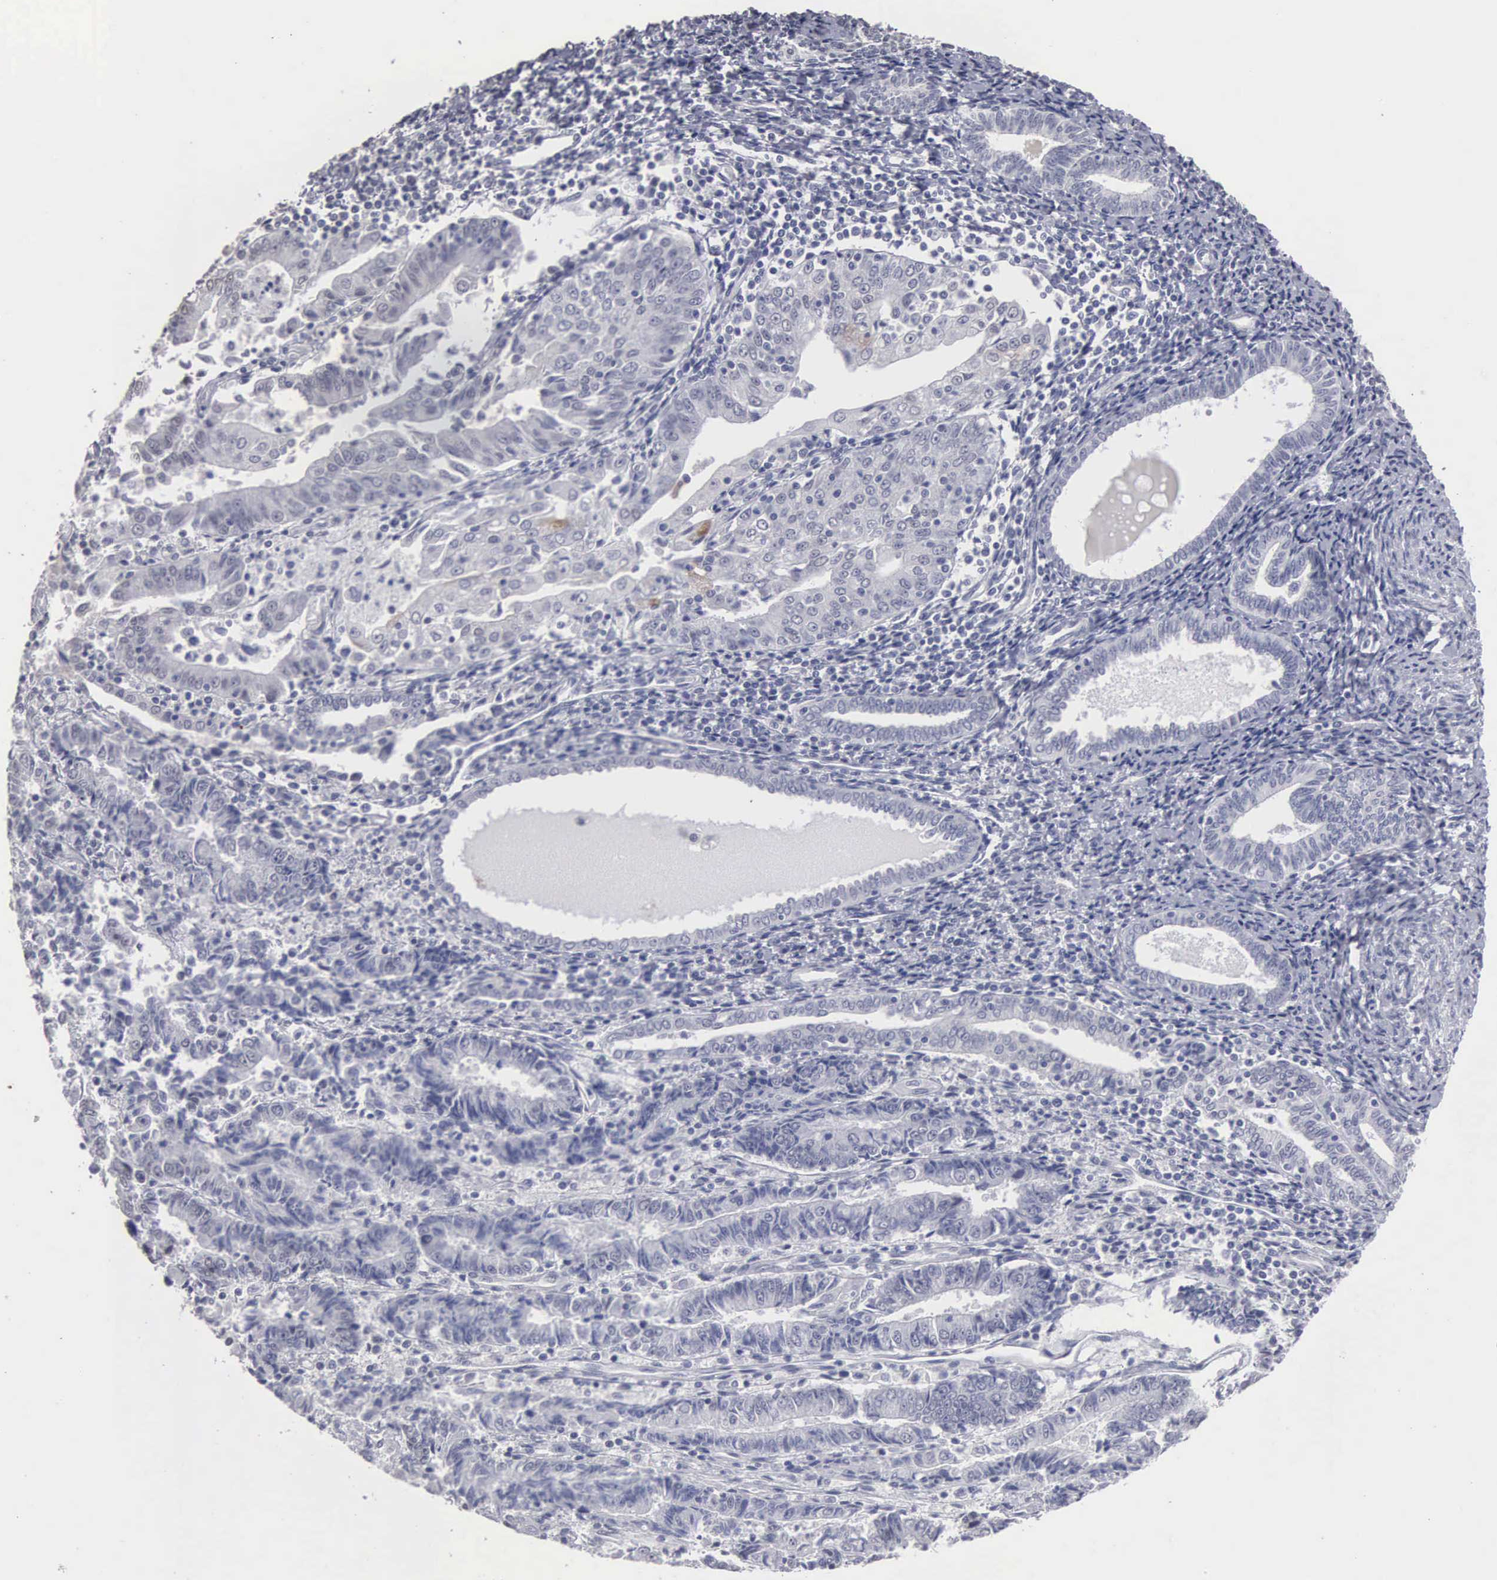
{"staining": {"intensity": "negative", "quantity": "none", "location": "none"}, "tissue": "endometrial cancer", "cell_type": "Tumor cells", "image_type": "cancer", "snomed": [{"axis": "morphology", "description": "Adenocarcinoma, NOS"}, {"axis": "topography", "description": "Endometrium"}], "caption": "Human endometrial cancer stained for a protein using immunohistochemistry reveals no staining in tumor cells.", "gene": "UPB1", "patient": {"sex": "female", "age": 75}}